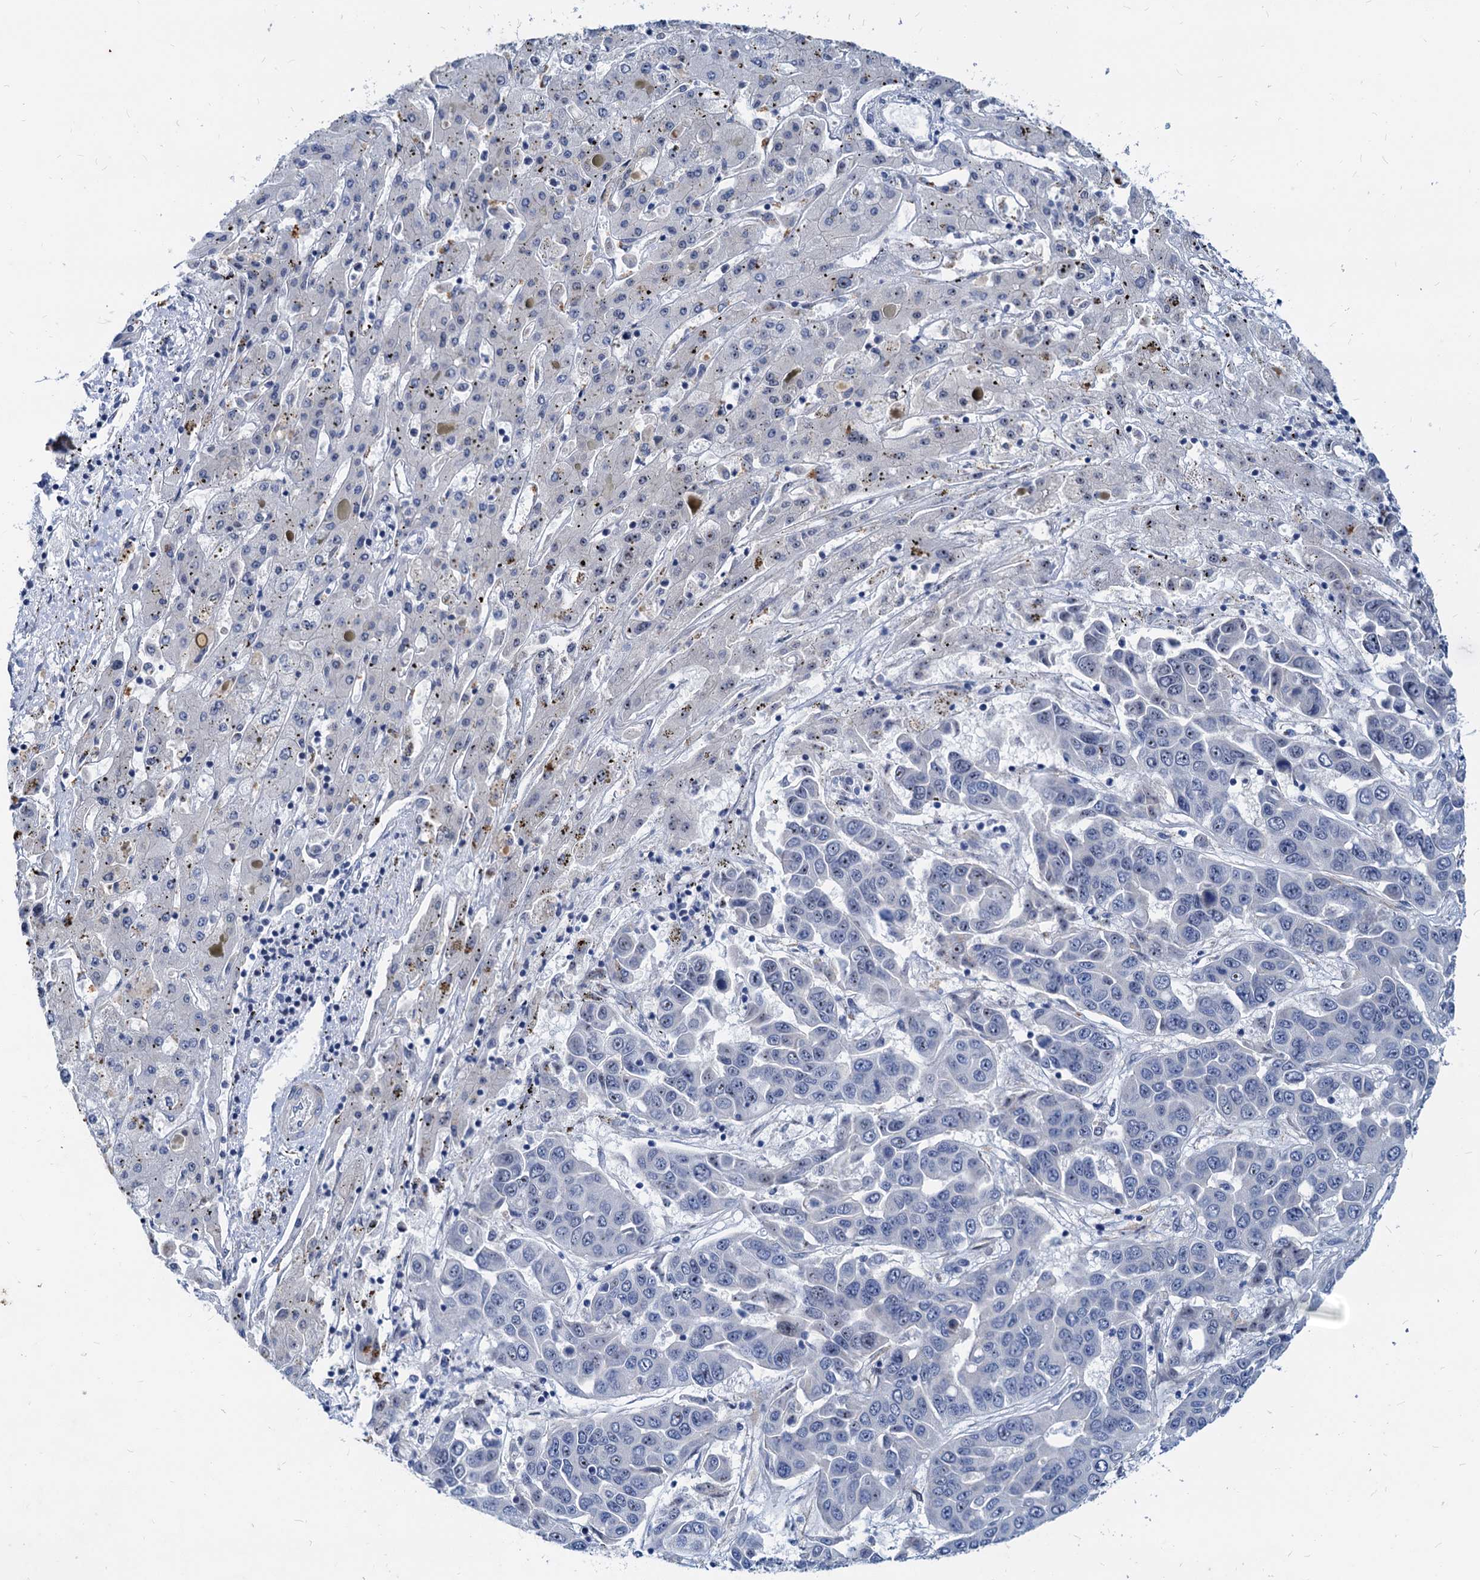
{"staining": {"intensity": "negative", "quantity": "none", "location": "none"}, "tissue": "liver cancer", "cell_type": "Tumor cells", "image_type": "cancer", "snomed": [{"axis": "morphology", "description": "Cholangiocarcinoma"}, {"axis": "topography", "description": "Liver"}], "caption": "The photomicrograph exhibits no significant expression in tumor cells of liver cancer.", "gene": "HSF2", "patient": {"sex": "female", "age": 52}}